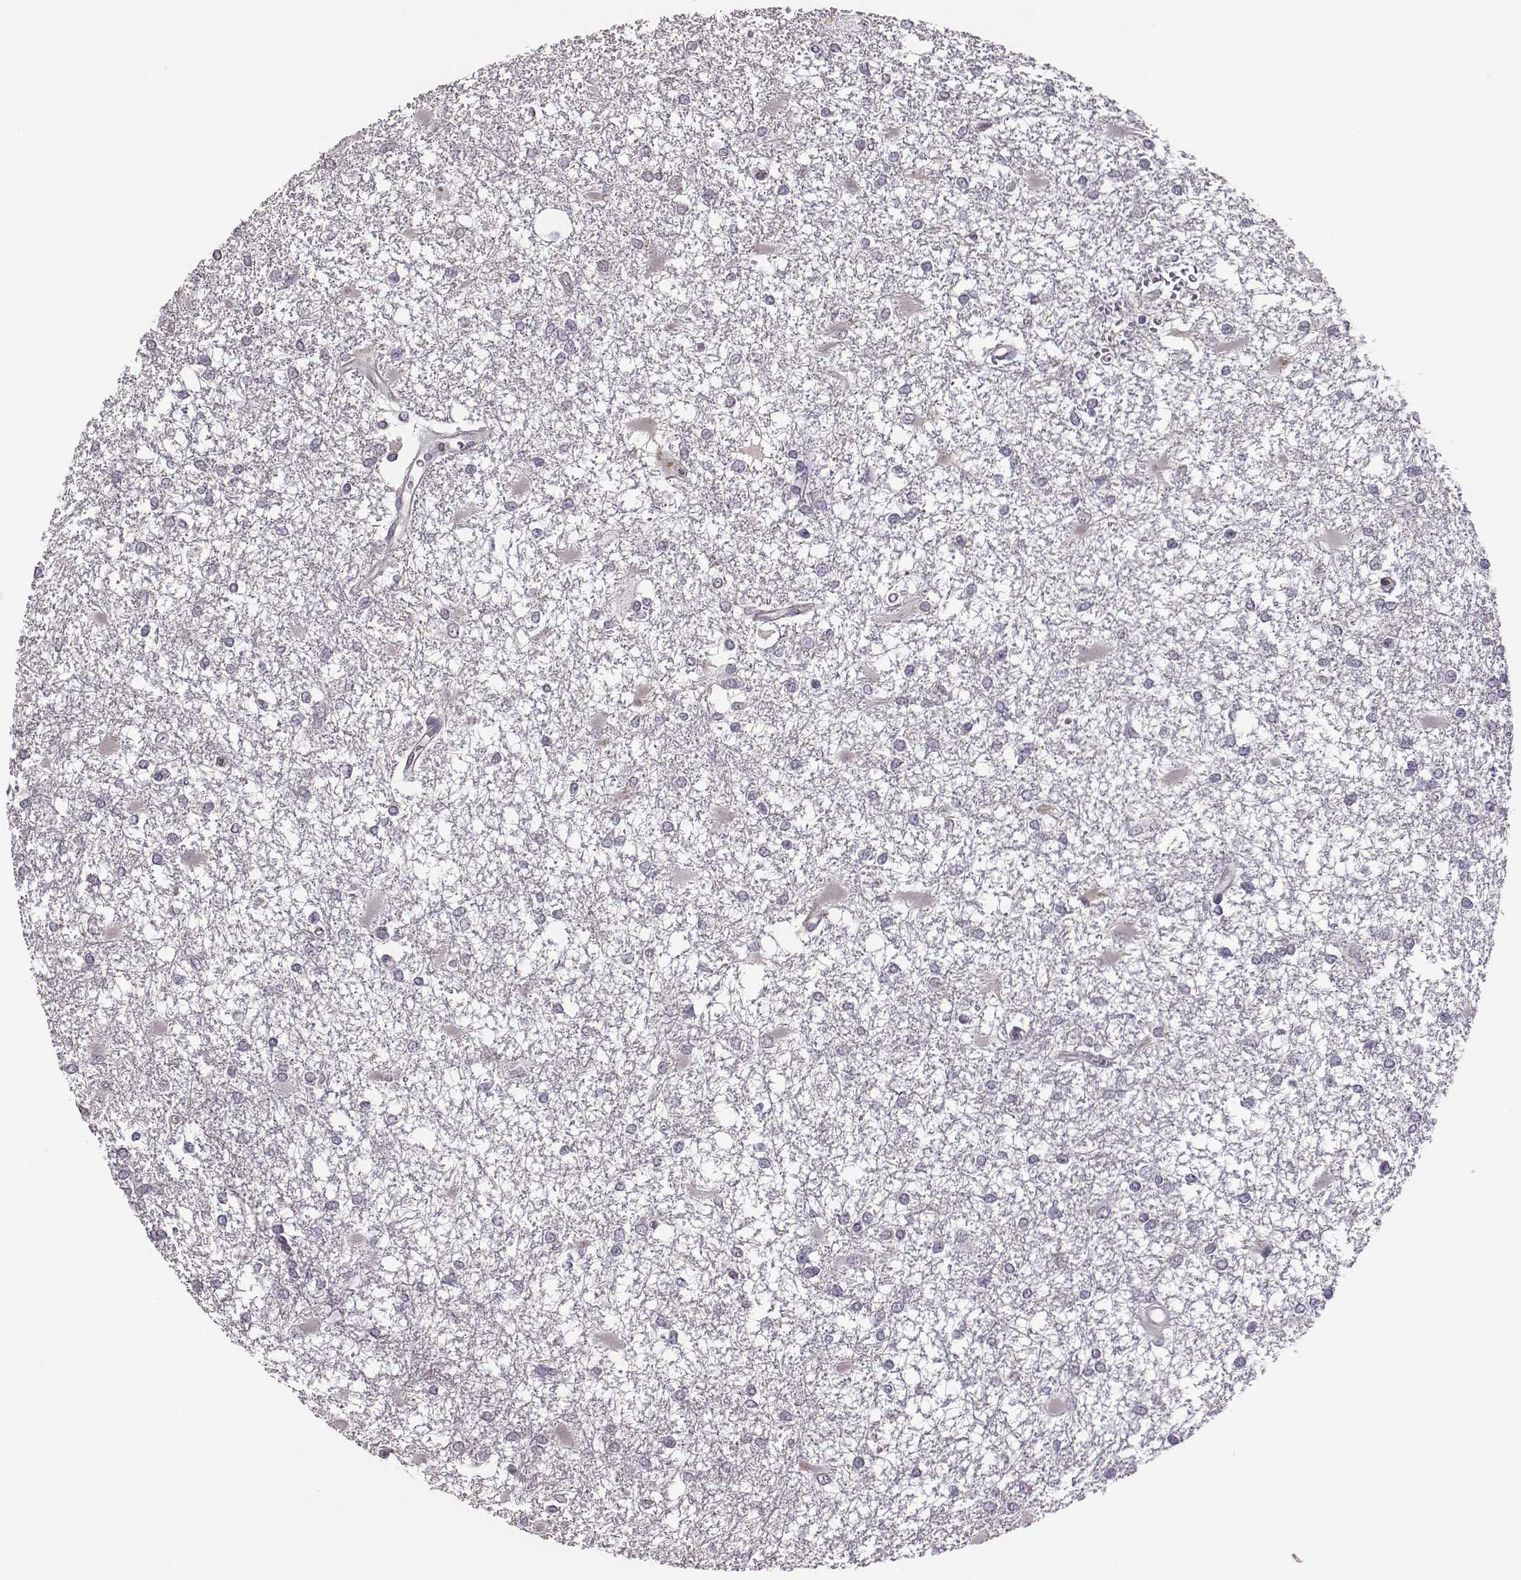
{"staining": {"intensity": "negative", "quantity": "none", "location": "none"}, "tissue": "glioma", "cell_type": "Tumor cells", "image_type": "cancer", "snomed": [{"axis": "morphology", "description": "Glioma, malignant, High grade"}, {"axis": "topography", "description": "Cerebral cortex"}], "caption": "DAB immunohistochemical staining of glioma displays no significant staining in tumor cells. (DAB immunohistochemistry, high magnification).", "gene": "KMO", "patient": {"sex": "male", "age": 79}}